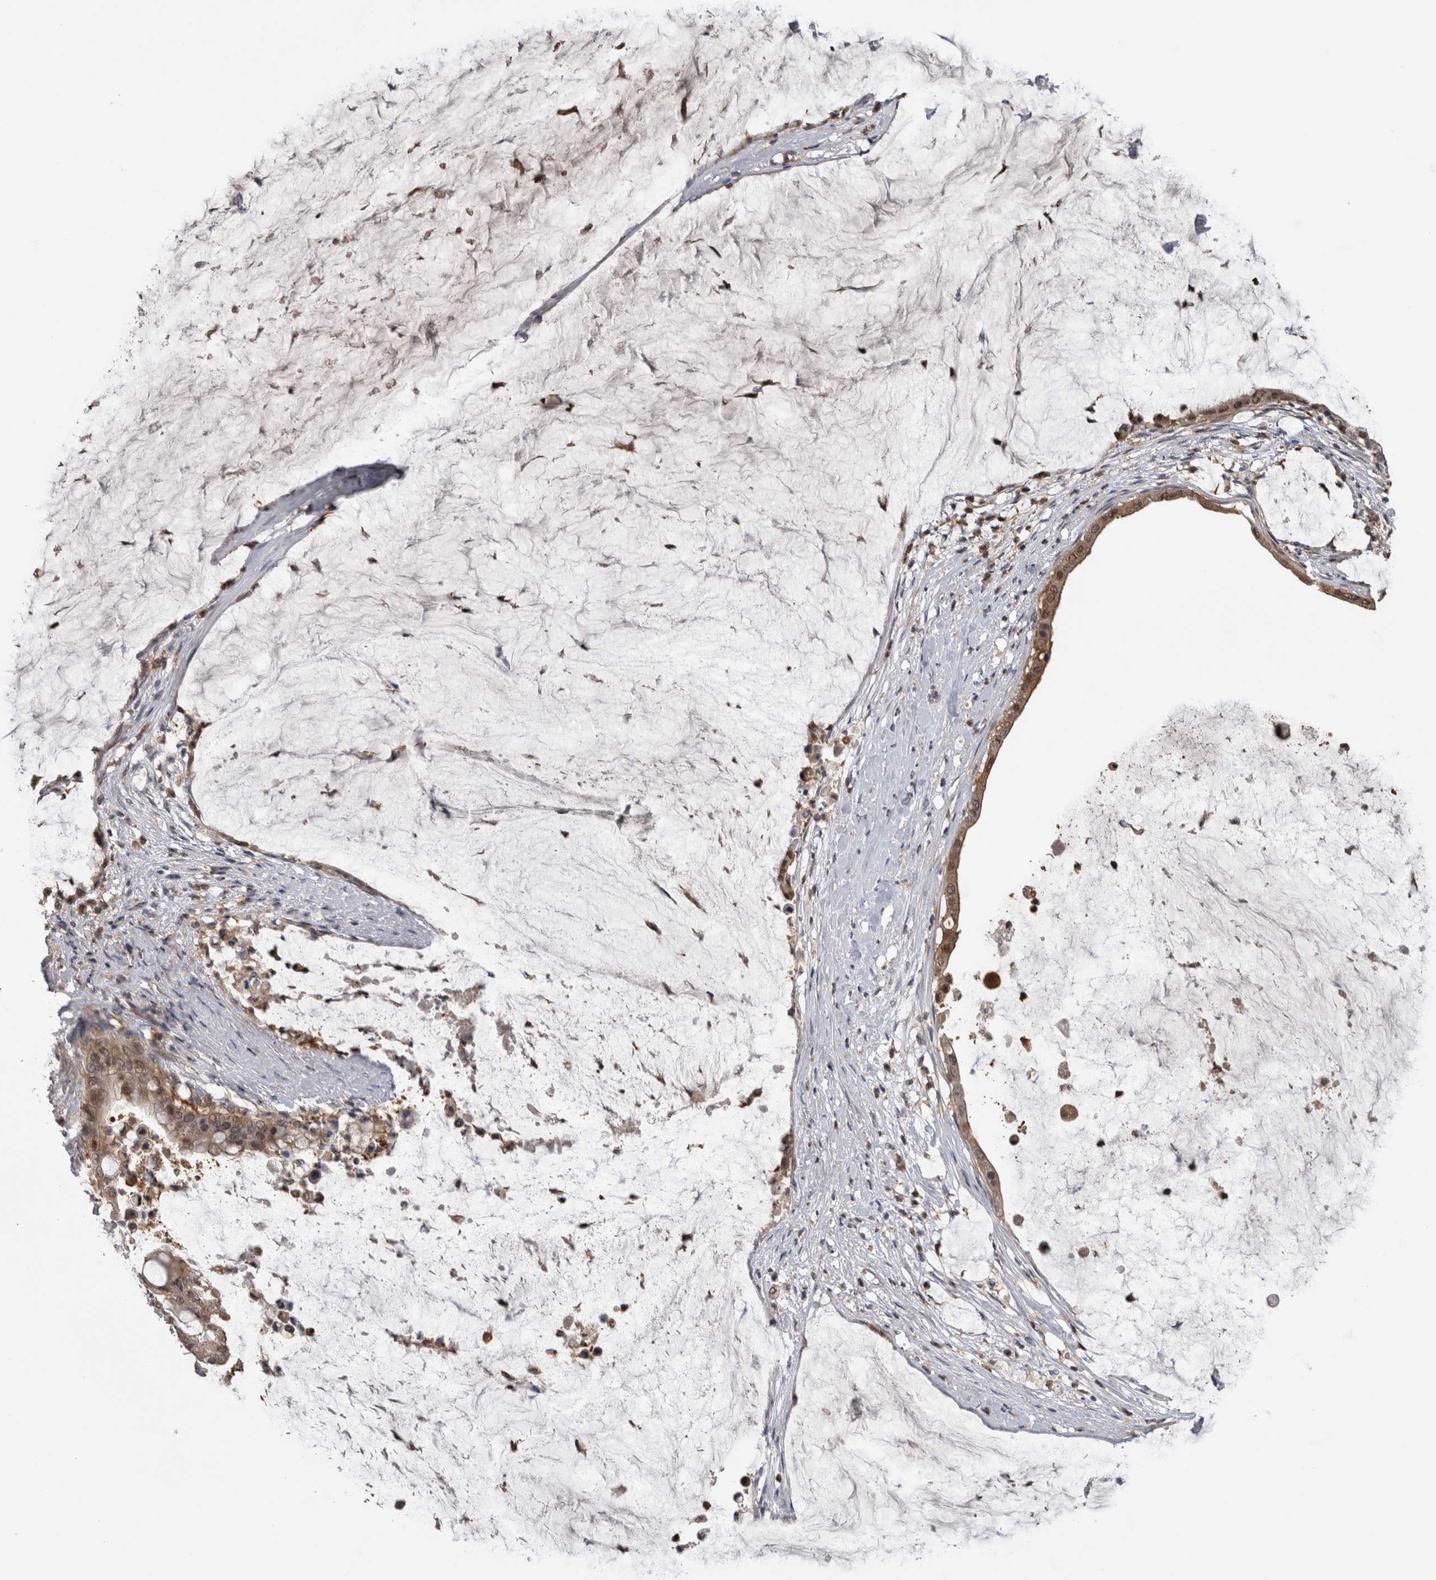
{"staining": {"intensity": "moderate", "quantity": ">75%", "location": "cytoplasmic/membranous,nuclear"}, "tissue": "pancreatic cancer", "cell_type": "Tumor cells", "image_type": "cancer", "snomed": [{"axis": "morphology", "description": "Adenocarcinoma, NOS"}, {"axis": "topography", "description": "Pancreas"}], "caption": "Protein expression analysis of pancreatic cancer demonstrates moderate cytoplasmic/membranous and nuclear staining in about >75% of tumor cells. Immunohistochemistry stains the protein in brown and the nuclei are stained blue.", "gene": "NAPRT", "patient": {"sex": "male", "age": 41}}